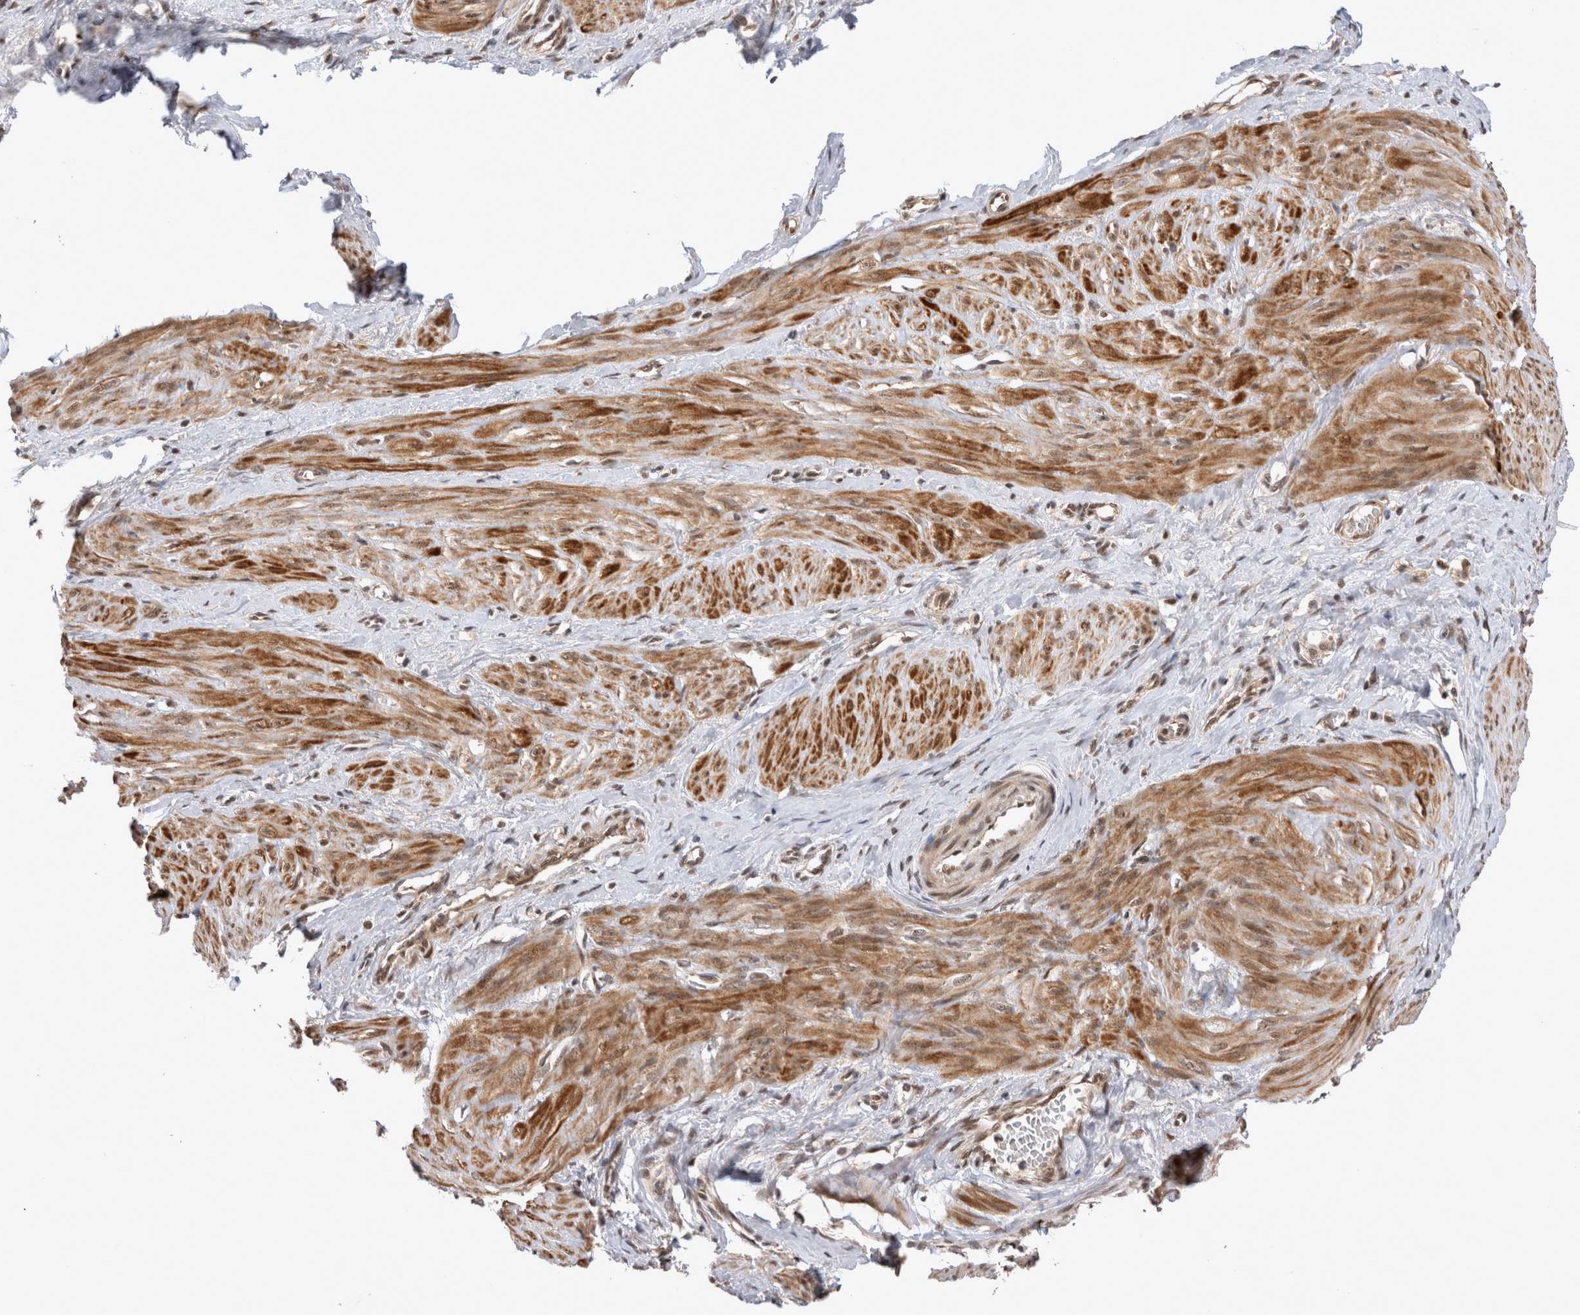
{"staining": {"intensity": "moderate", "quantity": ">75%", "location": "cytoplasmic/membranous,nuclear"}, "tissue": "smooth muscle", "cell_type": "Smooth muscle cells", "image_type": "normal", "snomed": [{"axis": "morphology", "description": "Normal tissue, NOS"}, {"axis": "topography", "description": "Endometrium"}], "caption": "Smooth muscle stained with DAB (3,3'-diaminobenzidine) IHC shows medium levels of moderate cytoplasmic/membranous,nuclear positivity in about >75% of smooth muscle cells.", "gene": "TMEM65", "patient": {"sex": "female", "age": 33}}